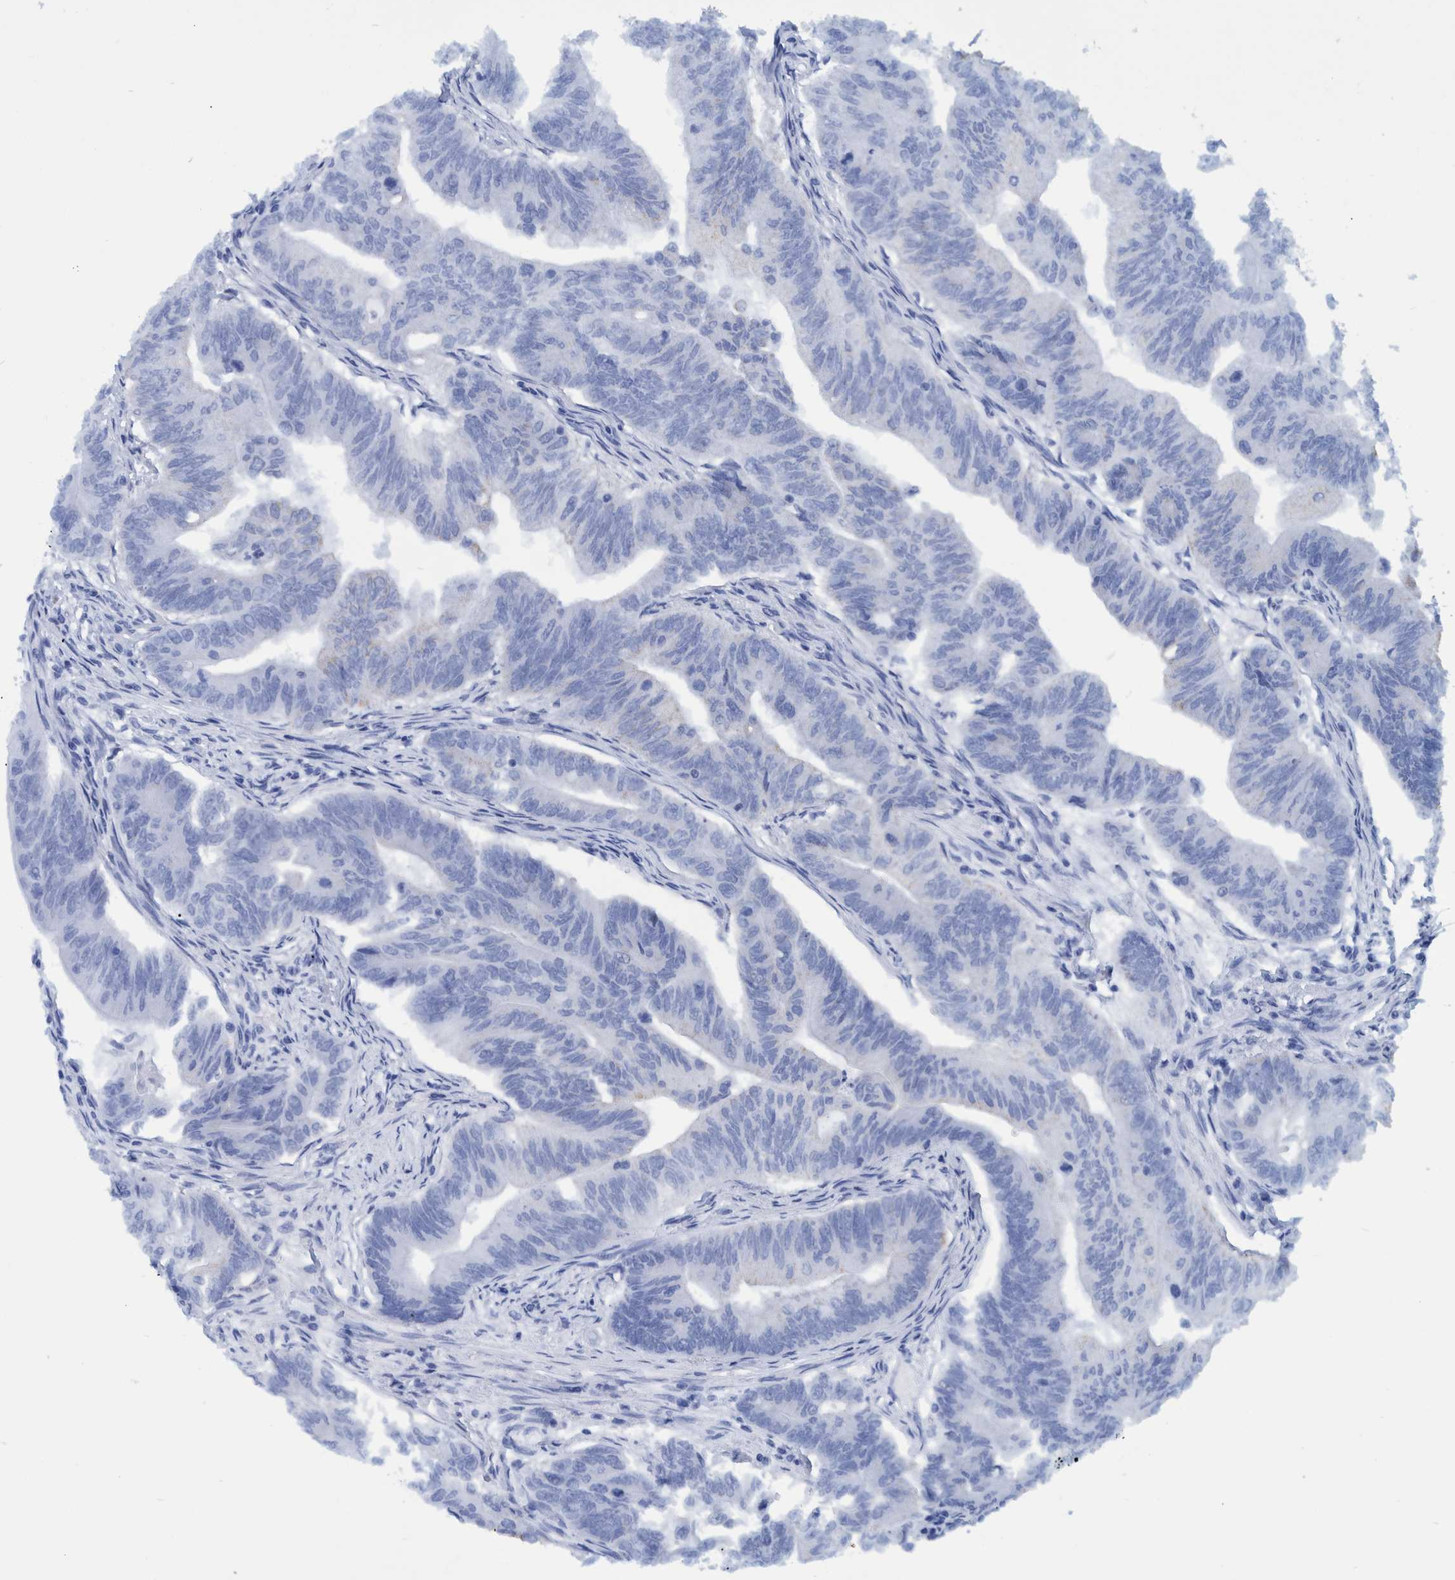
{"staining": {"intensity": "negative", "quantity": "none", "location": "none"}, "tissue": "colorectal cancer", "cell_type": "Tumor cells", "image_type": "cancer", "snomed": [{"axis": "morphology", "description": "Adenoma, NOS"}, {"axis": "morphology", "description": "Adenocarcinoma, NOS"}, {"axis": "topography", "description": "Colon"}], "caption": "There is no significant positivity in tumor cells of colorectal cancer (adenoma).", "gene": "BZW2", "patient": {"sex": "male", "age": 79}}